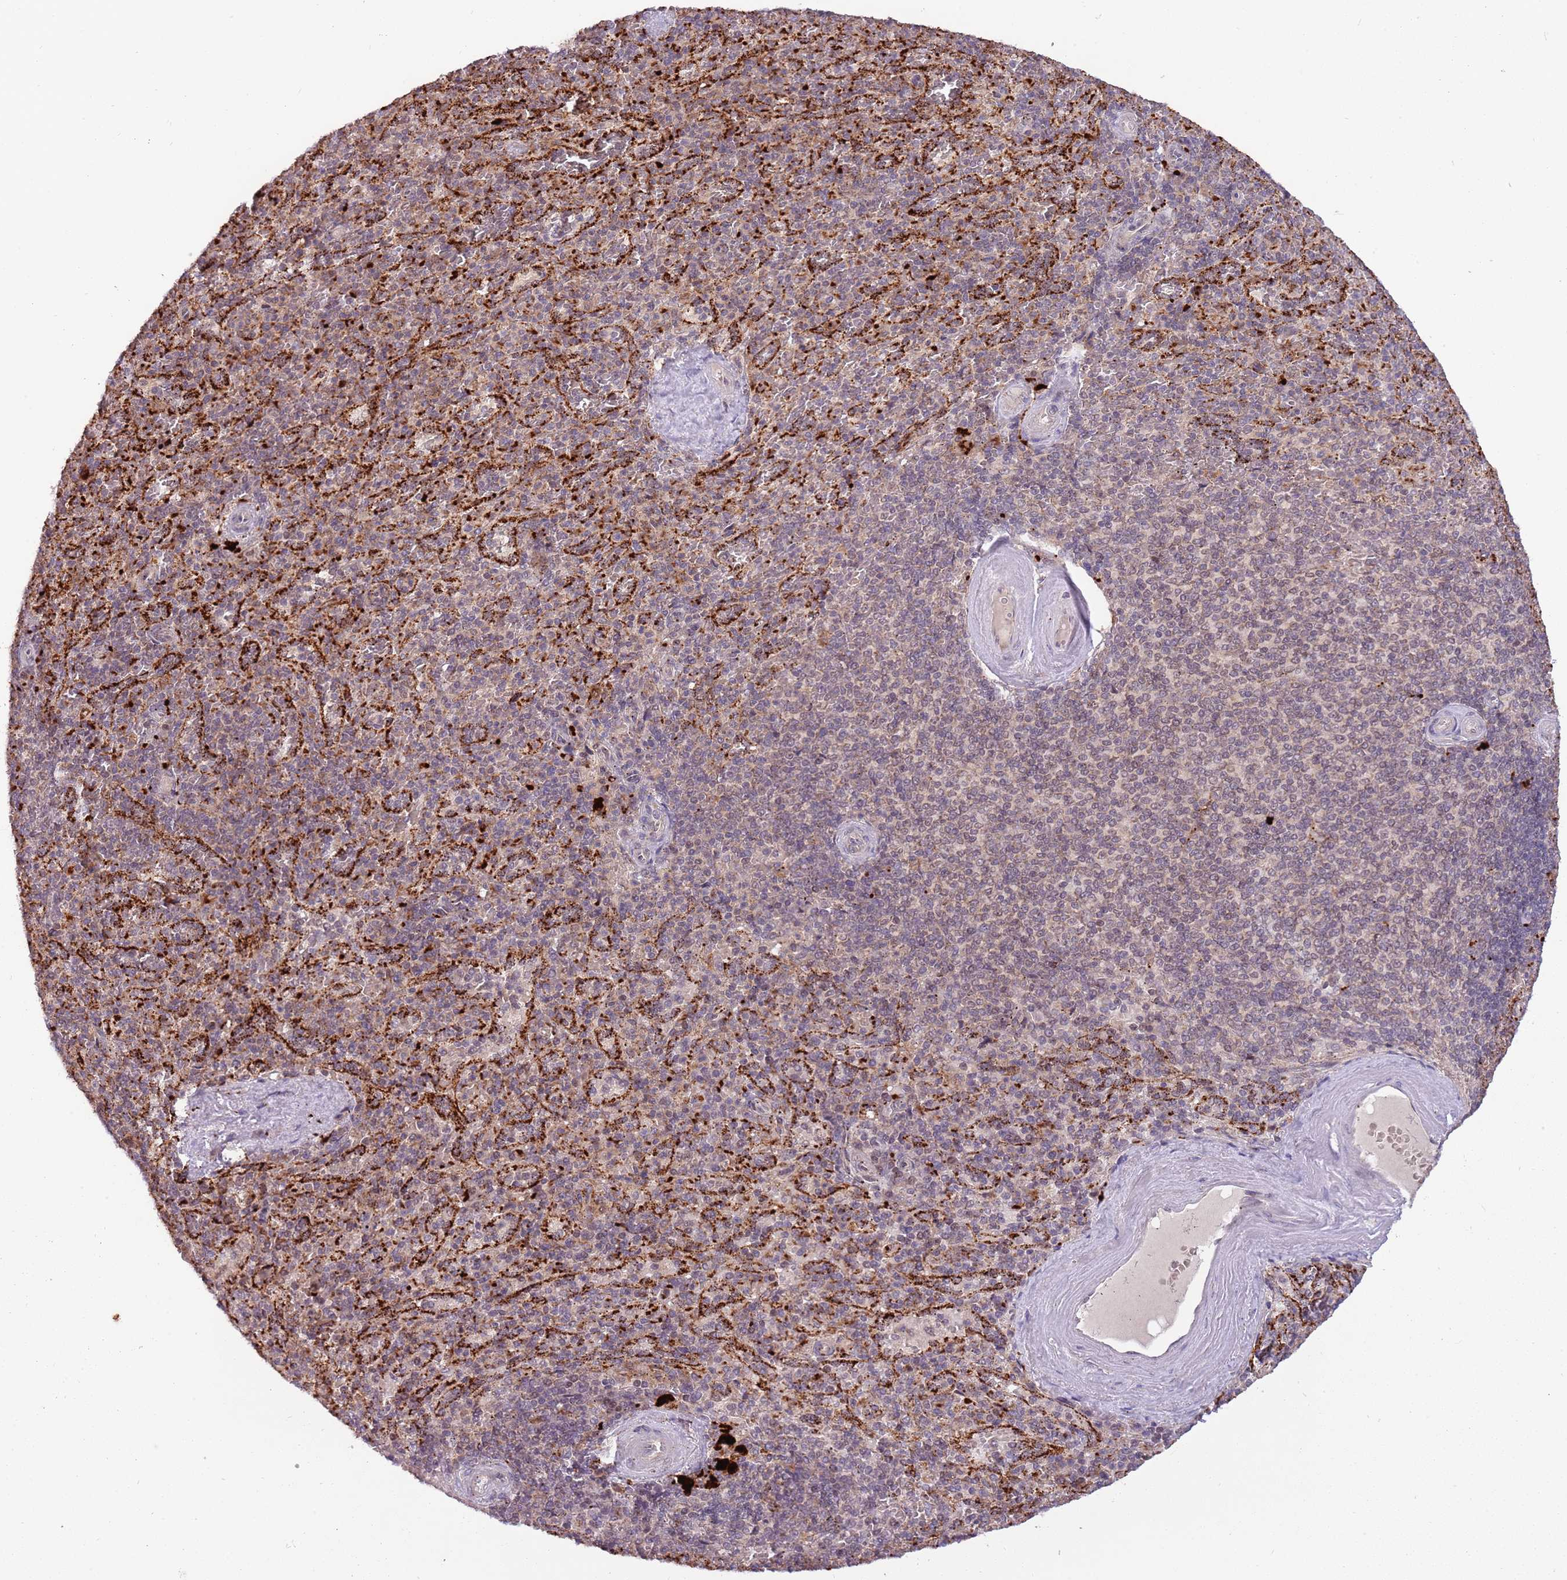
{"staining": {"intensity": "weak", "quantity": "<25%", "location": "cytoplasmic/membranous"}, "tissue": "spleen", "cell_type": "Cells in red pulp", "image_type": "normal", "snomed": [{"axis": "morphology", "description": "Normal tissue, NOS"}, {"axis": "topography", "description": "Spleen"}], "caption": "Immunohistochemical staining of benign human spleen exhibits no significant staining in cells in red pulp. (Brightfield microscopy of DAB (3,3'-diaminobenzidine) immunohistochemistry at high magnification).", "gene": "TRIM27", "patient": {"sex": "male", "age": 82}}